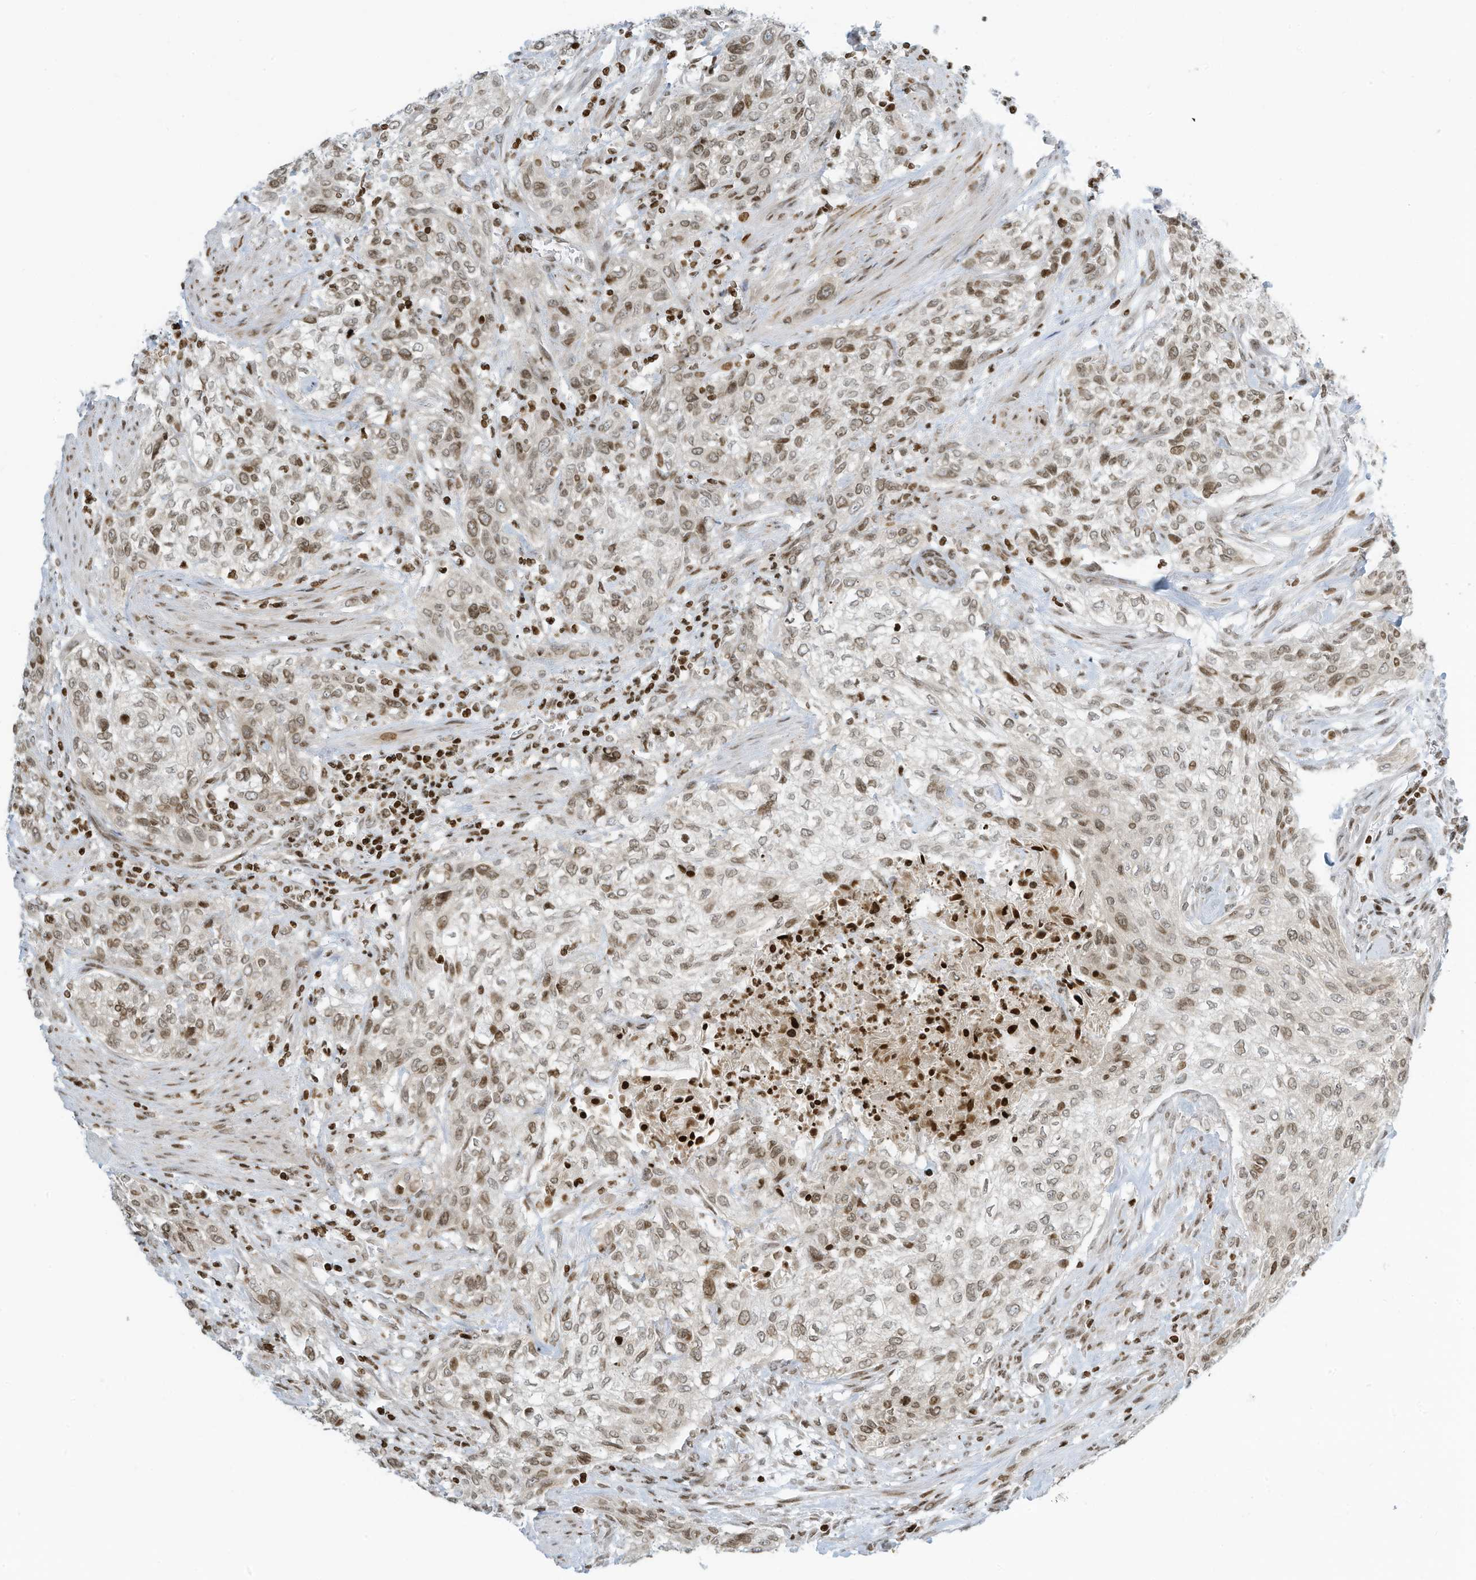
{"staining": {"intensity": "moderate", "quantity": "25%-75%", "location": "nuclear"}, "tissue": "urothelial cancer", "cell_type": "Tumor cells", "image_type": "cancer", "snomed": [{"axis": "morphology", "description": "Urothelial carcinoma, High grade"}, {"axis": "topography", "description": "Urinary bladder"}], "caption": "High-grade urothelial carcinoma tissue displays moderate nuclear staining in approximately 25%-75% of tumor cells (DAB (3,3'-diaminobenzidine) IHC, brown staining for protein, blue staining for nuclei).", "gene": "ADI1", "patient": {"sex": "male", "age": 35}}